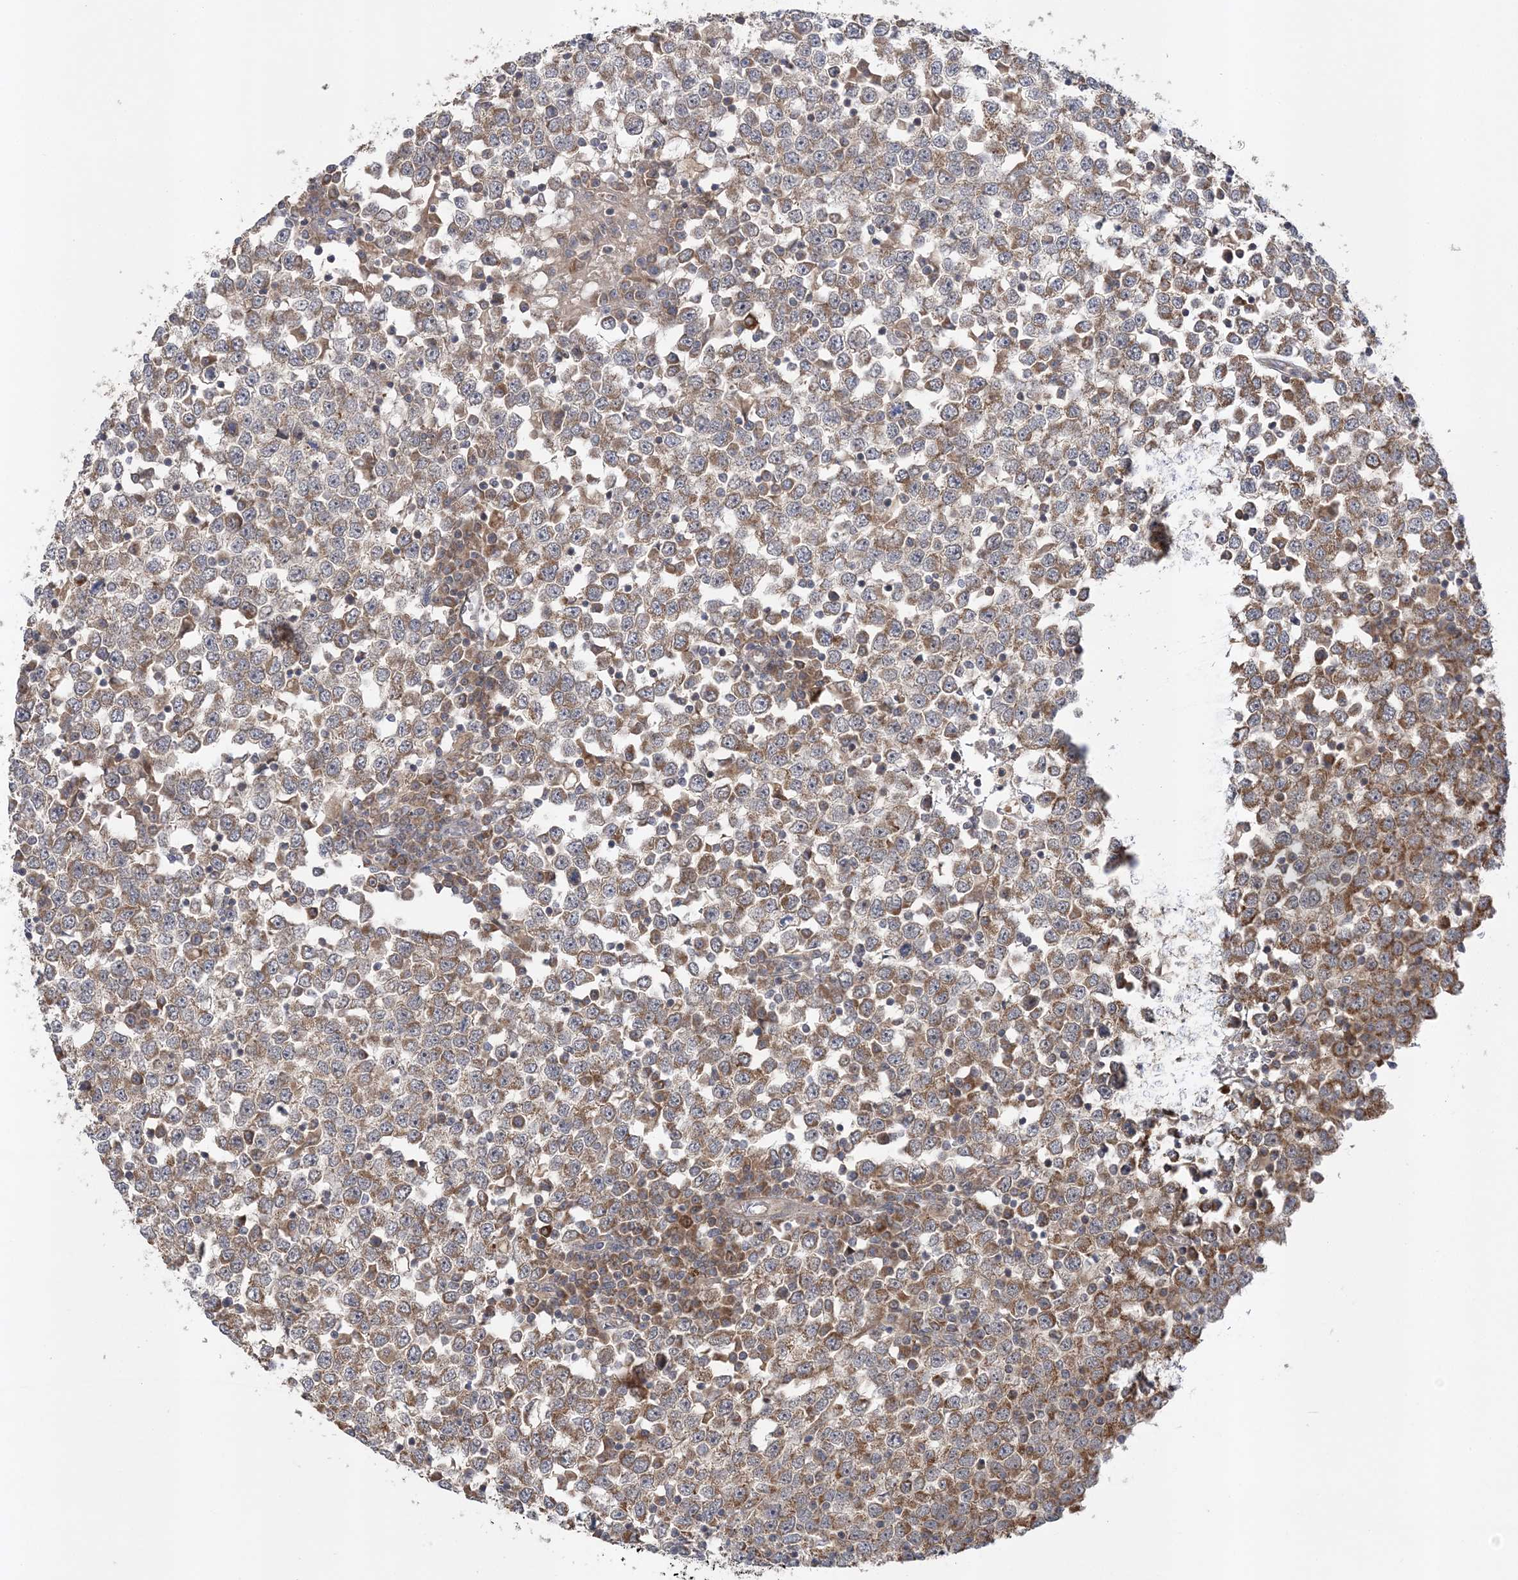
{"staining": {"intensity": "weak", "quantity": "<25%", "location": "cytoplasmic/membranous"}, "tissue": "testis cancer", "cell_type": "Tumor cells", "image_type": "cancer", "snomed": [{"axis": "morphology", "description": "Seminoma, NOS"}, {"axis": "topography", "description": "Testis"}], "caption": "Protein analysis of testis seminoma displays no significant positivity in tumor cells.", "gene": "MMADHC", "patient": {"sex": "male", "age": 65}}